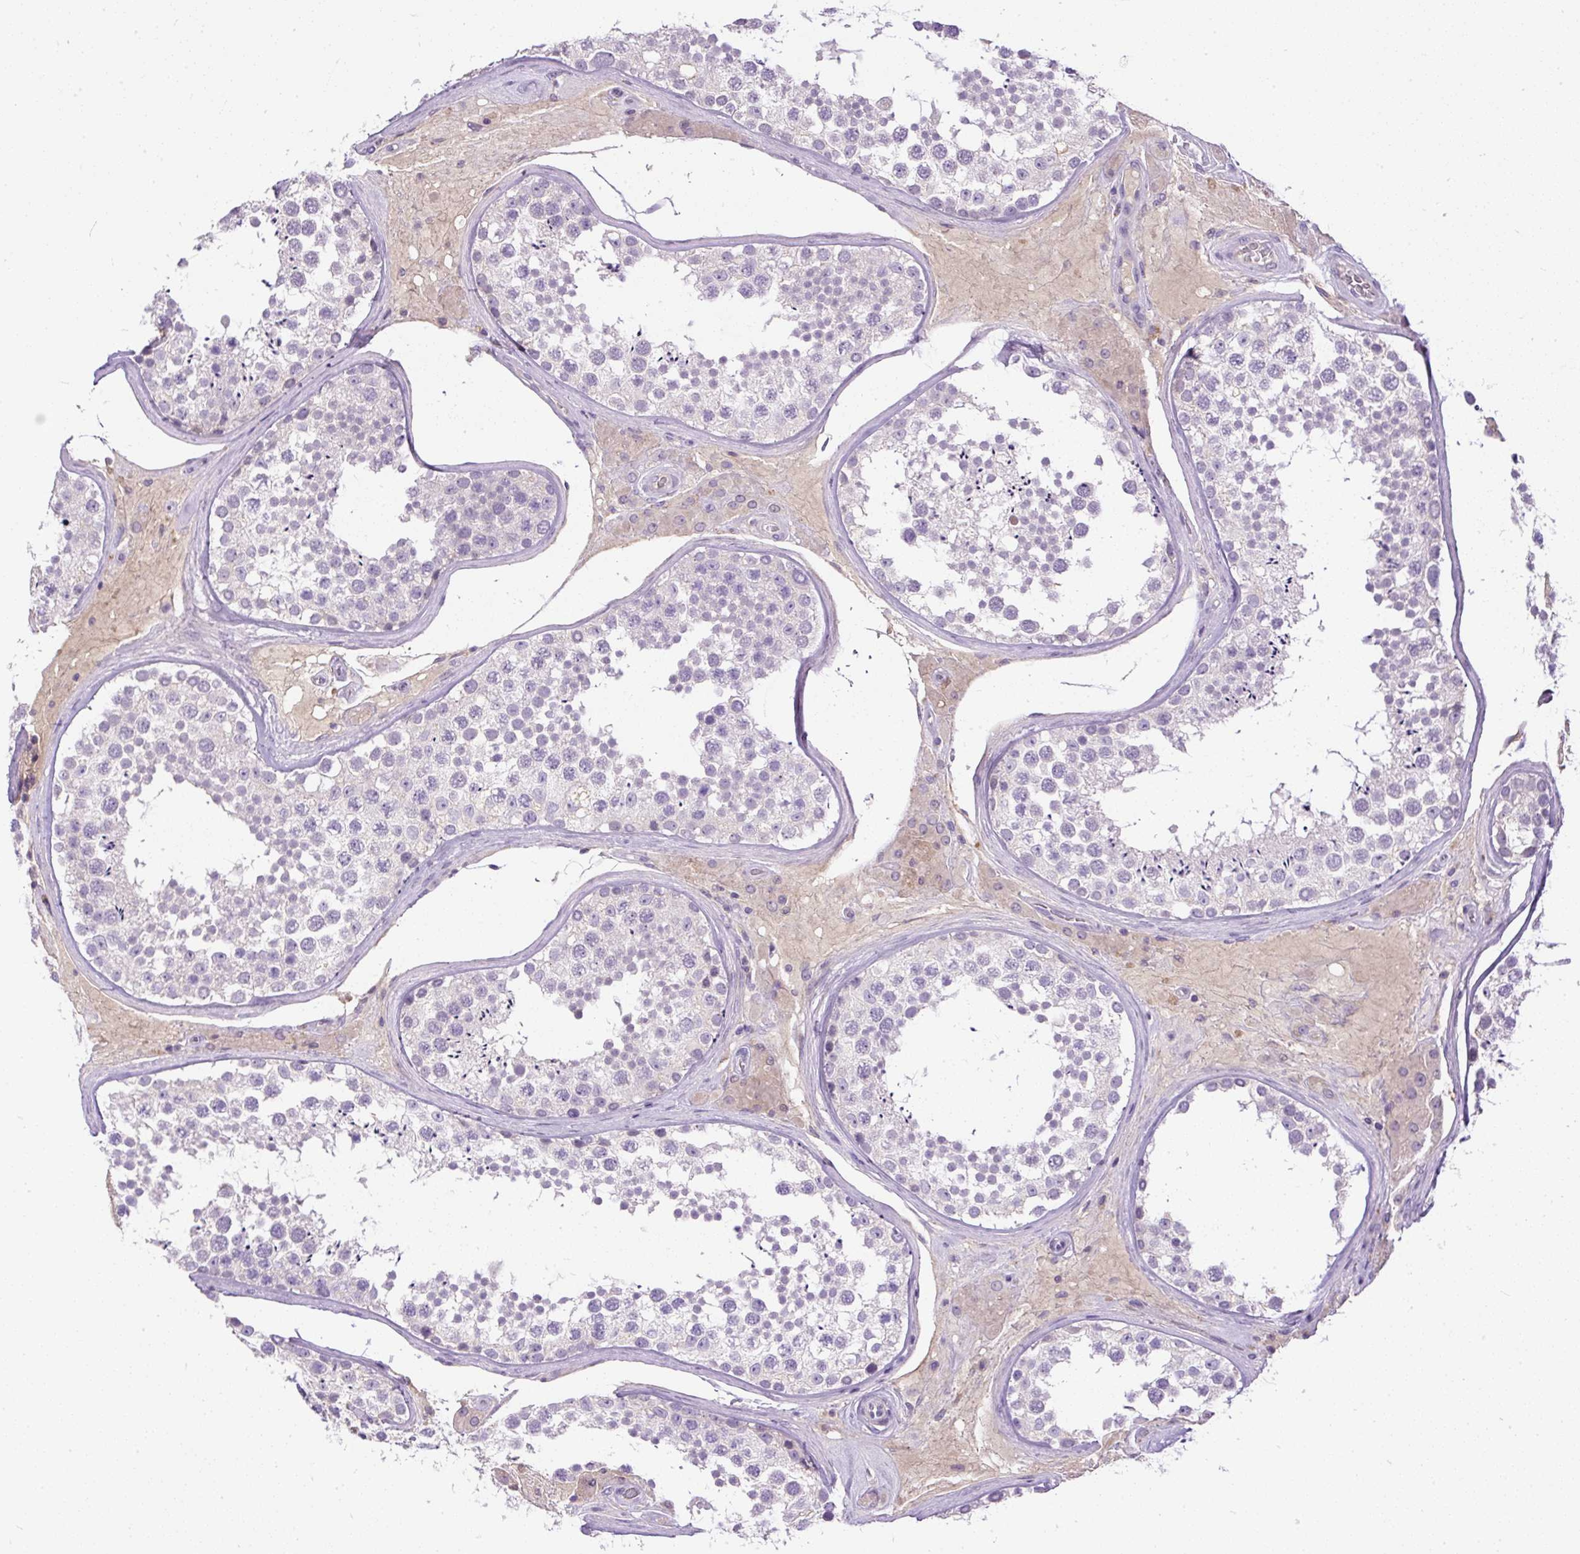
{"staining": {"intensity": "weak", "quantity": "<25%", "location": "cytoplasmic/membranous"}, "tissue": "testis", "cell_type": "Cells in seminiferous ducts", "image_type": "normal", "snomed": [{"axis": "morphology", "description": "Normal tissue, NOS"}, {"axis": "topography", "description": "Testis"}], "caption": "Immunohistochemical staining of normal human testis shows no significant staining in cells in seminiferous ducts. (IHC, brightfield microscopy, high magnification).", "gene": "KRTAP20", "patient": {"sex": "male", "age": 46}}